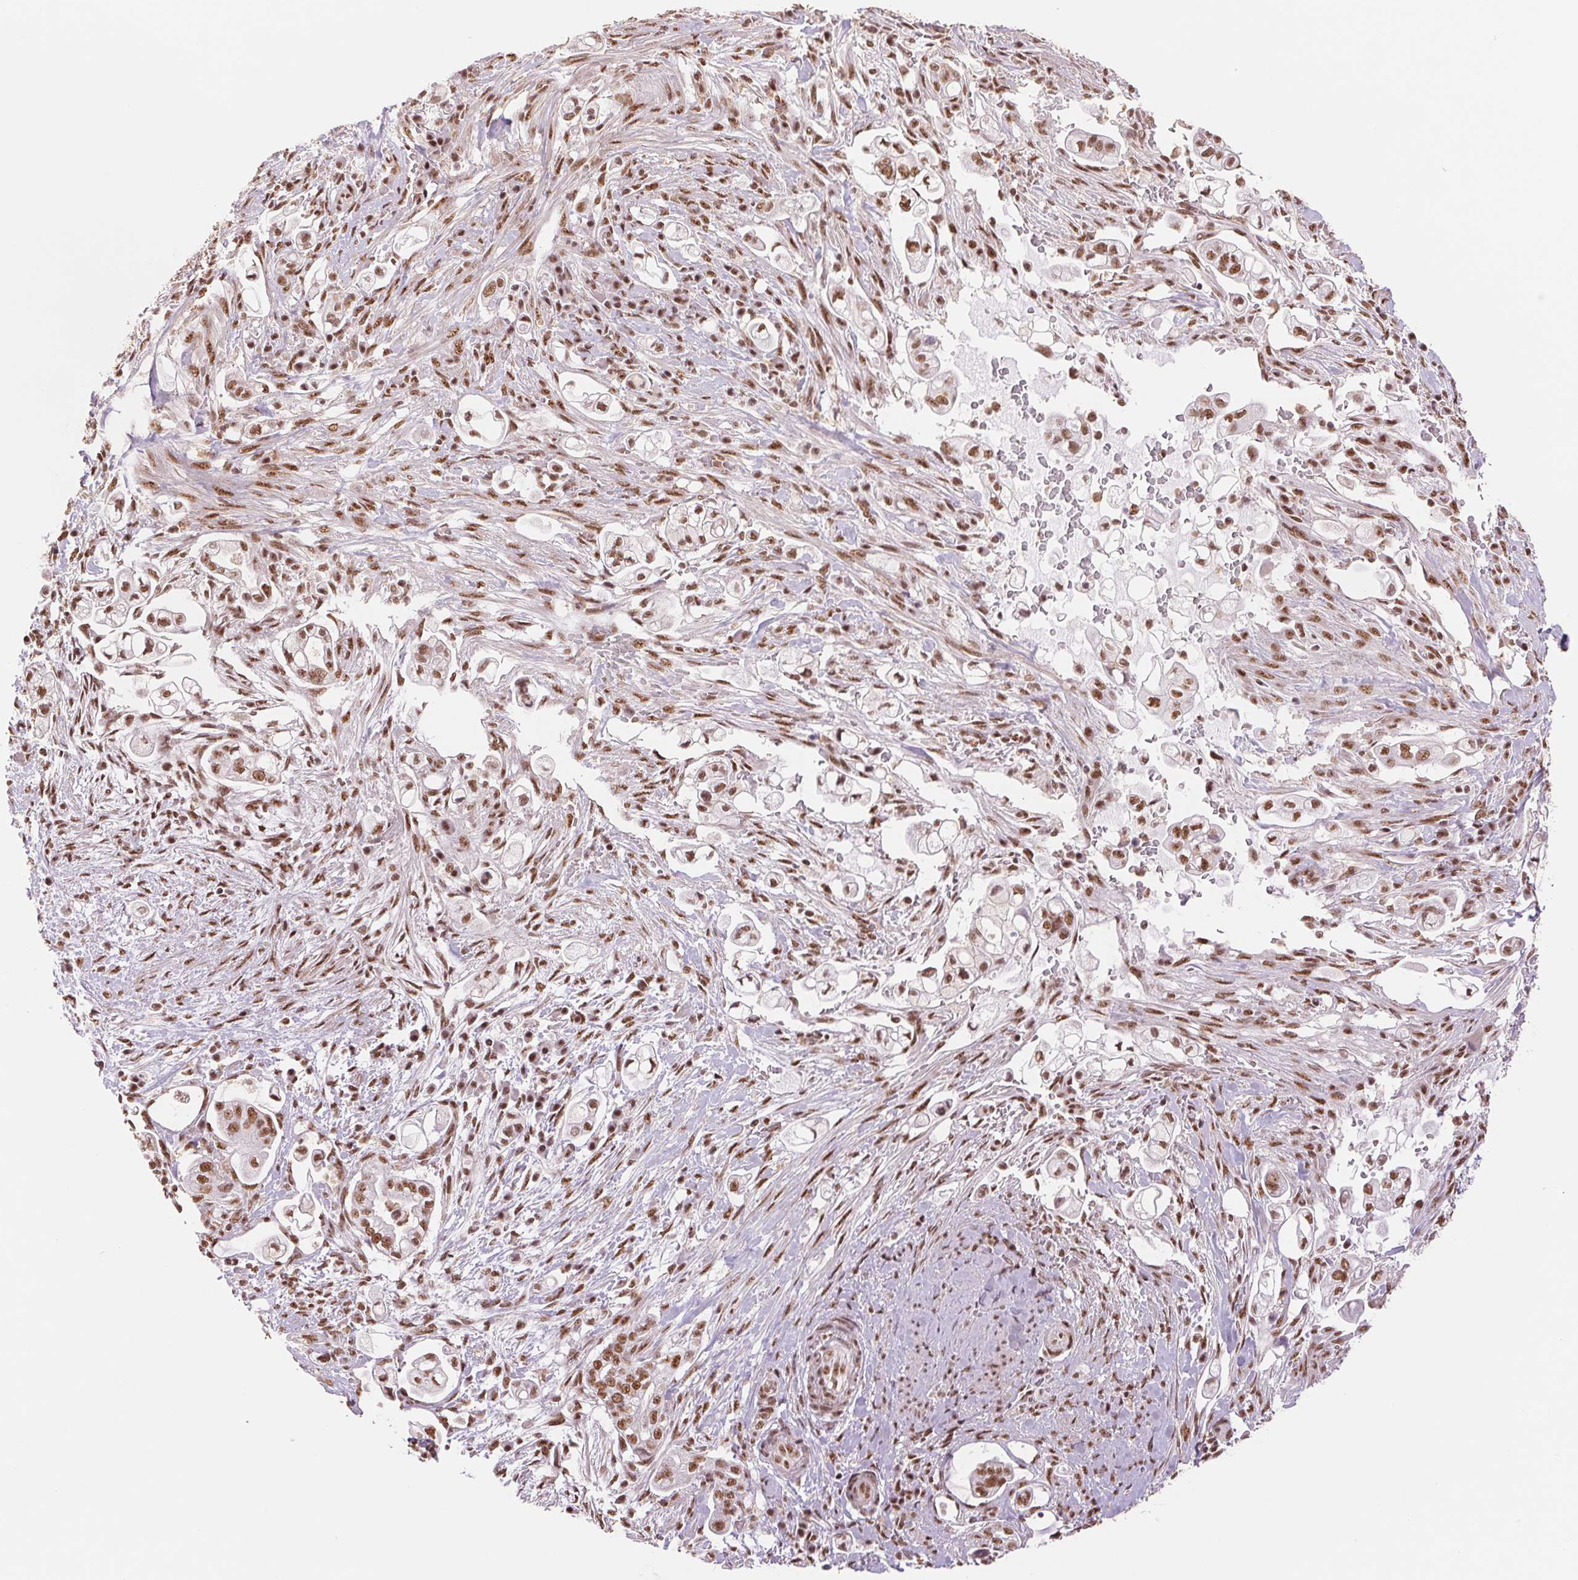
{"staining": {"intensity": "moderate", "quantity": ">75%", "location": "nuclear"}, "tissue": "pancreatic cancer", "cell_type": "Tumor cells", "image_type": "cancer", "snomed": [{"axis": "morphology", "description": "Adenocarcinoma, NOS"}, {"axis": "topography", "description": "Pancreas"}], "caption": "The immunohistochemical stain labels moderate nuclear expression in tumor cells of pancreatic adenocarcinoma tissue.", "gene": "SREK1", "patient": {"sex": "female", "age": 69}}